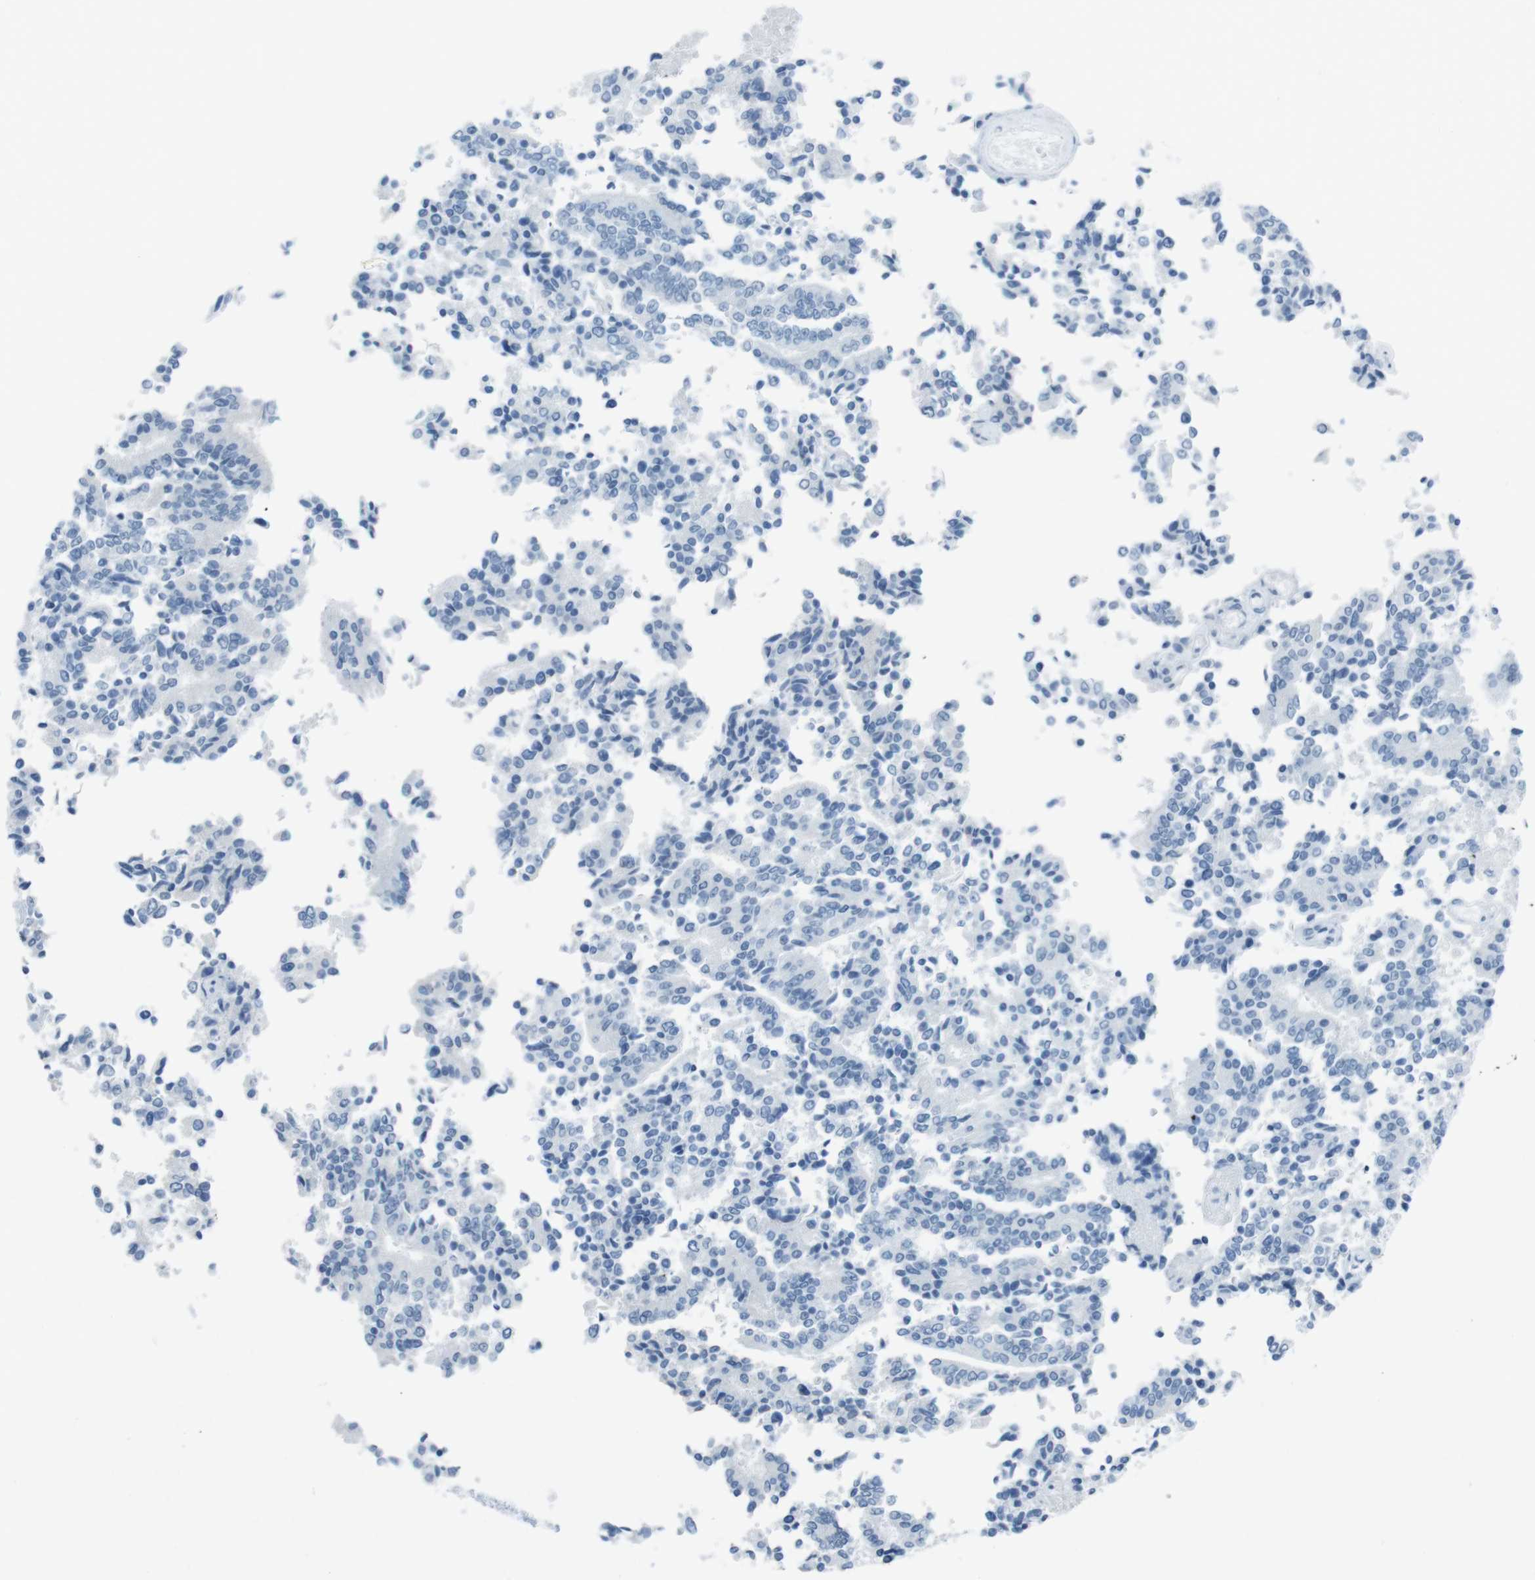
{"staining": {"intensity": "negative", "quantity": "none", "location": "none"}, "tissue": "prostate cancer", "cell_type": "Tumor cells", "image_type": "cancer", "snomed": [{"axis": "morphology", "description": "Normal tissue, NOS"}, {"axis": "morphology", "description": "Adenocarcinoma, High grade"}, {"axis": "topography", "description": "Prostate"}, {"axis": "topography", "description": "Seminal veicle"}], "caption": "Immunohistochemistry of prostate cancer exhibits no expression in tumor cells. The staining was performed using DAB (3,3'-diaminobenzidine) to visualize the protein expression in brown, while the nuclei were stained in blue with hematoxylin (Magnification: 20x).", "gene": "TMEM207", "patient": {"sex": "male", "age": 55}}